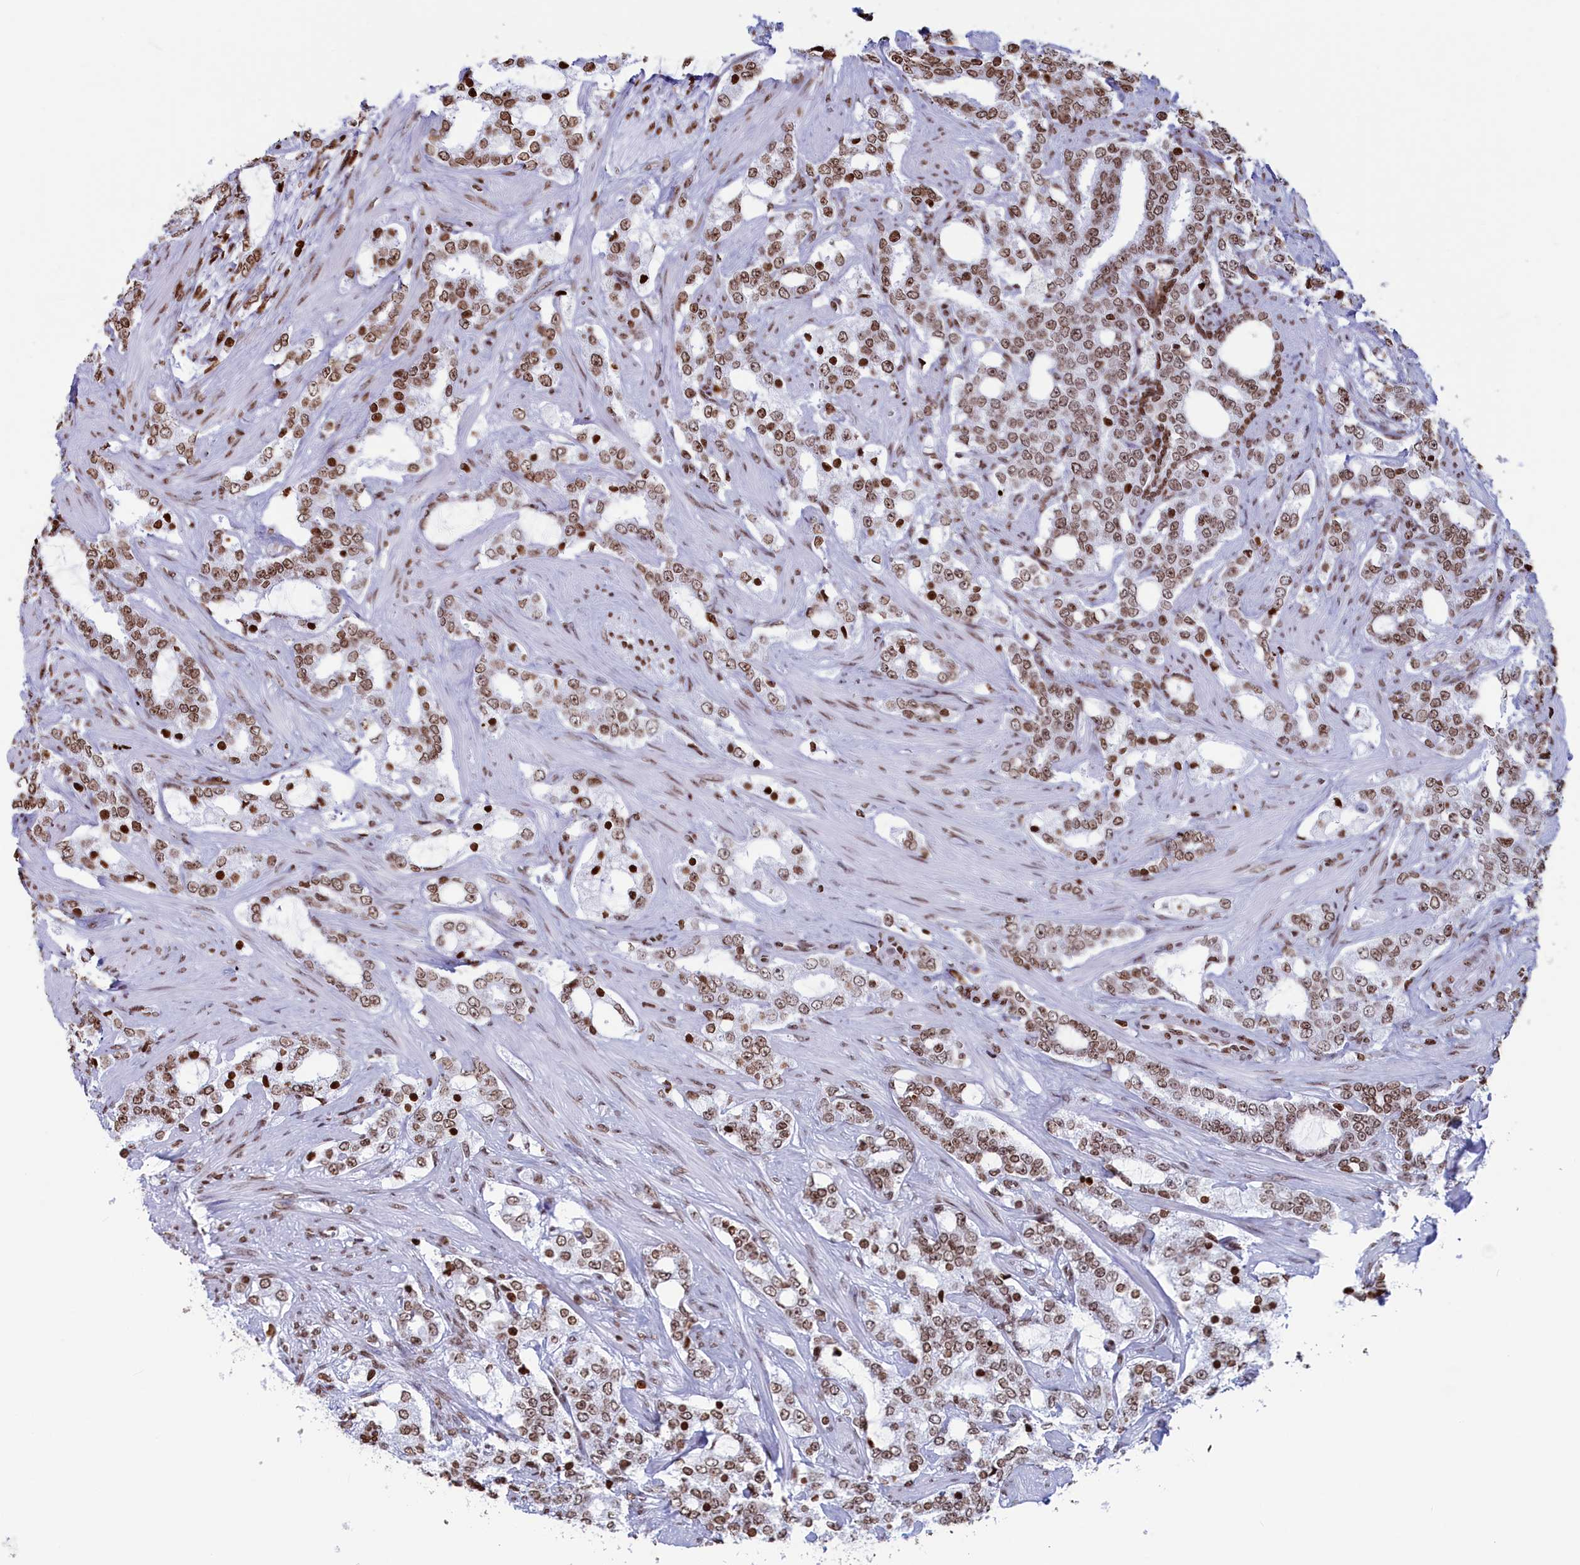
{"staining": {"intensity": "moderate", "quantity": ">75%", "location": "nuclear"}, "tissue": "prostate cancer", "cell_type": "Tumor cells", "image_type": "cancer", "snomed": [{"axis": "morphology", "description": "Adenocarcinoma, High grade"}, {"axis": "topography", "description": "Prostate"}], "caption": "Moderate nuclear positivity for a protein is identified in approximately >75% of tumor cells of prostate cancer (high-grade adenocarcinoma) using immunohistochemistry (IHC).", "gene": "APOBEC3A", "patient": {"sex": "male", "age": 64}}